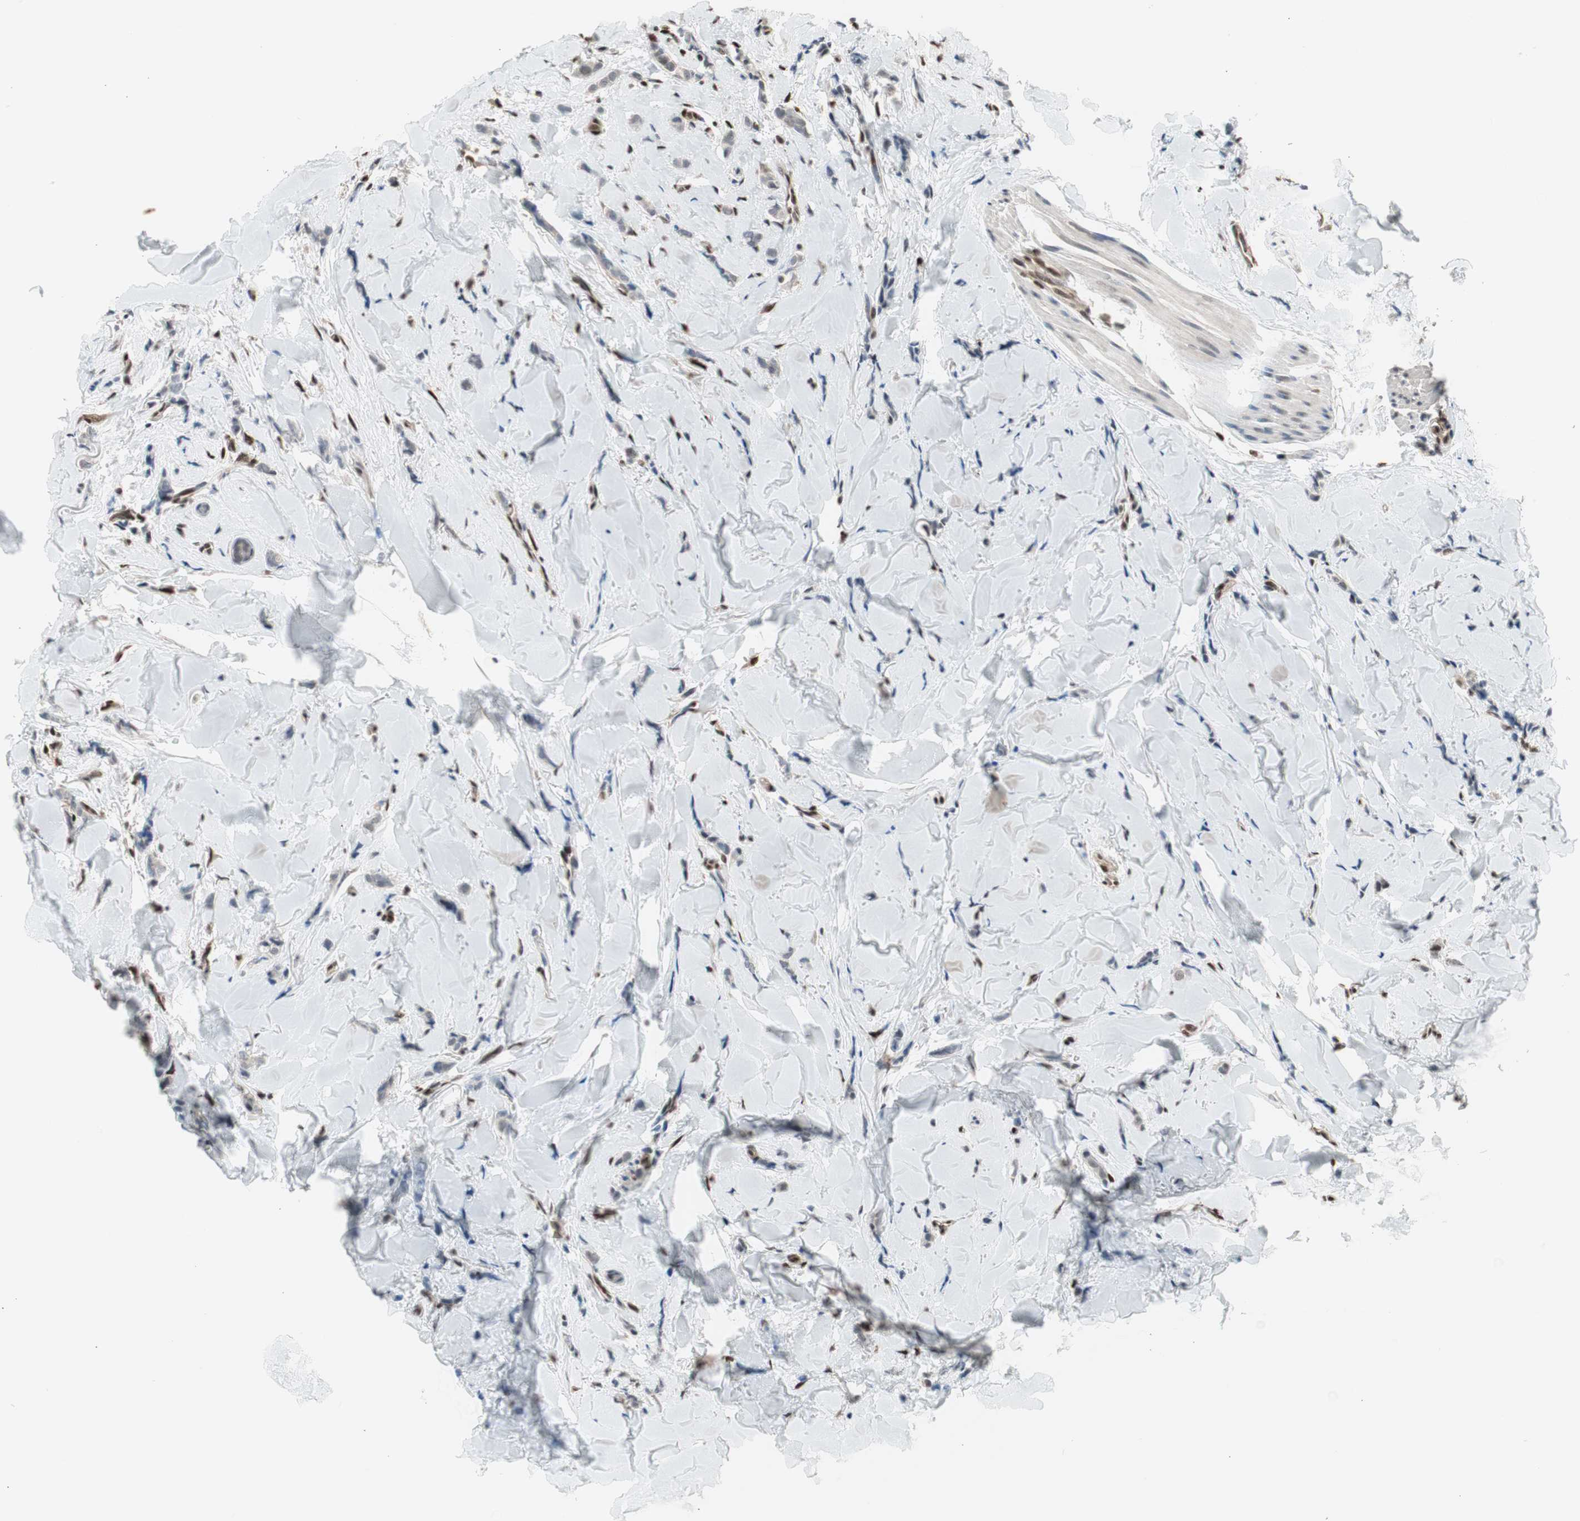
{"staining": {"intensity": "negative", "quantity": "none", "location": "none"}, "tissue": "breast cancer", "cell_type": "Tumor cells", "image_type": "cancer", "snomed": [{"axis": "morphology", "description": "Lobular carcinoma"}, {"axis": "topography", "description": "Skin"}, {"axis": "topography", "description": "Breast"}], "caption": "Protein analysis of breast cancer (lobular carcinoma) demonstrates no significant expression in tumor cells. (DAB IHC, high magnification).", "gene": "PML", "patient": {"sex": "female", "age": 46}}